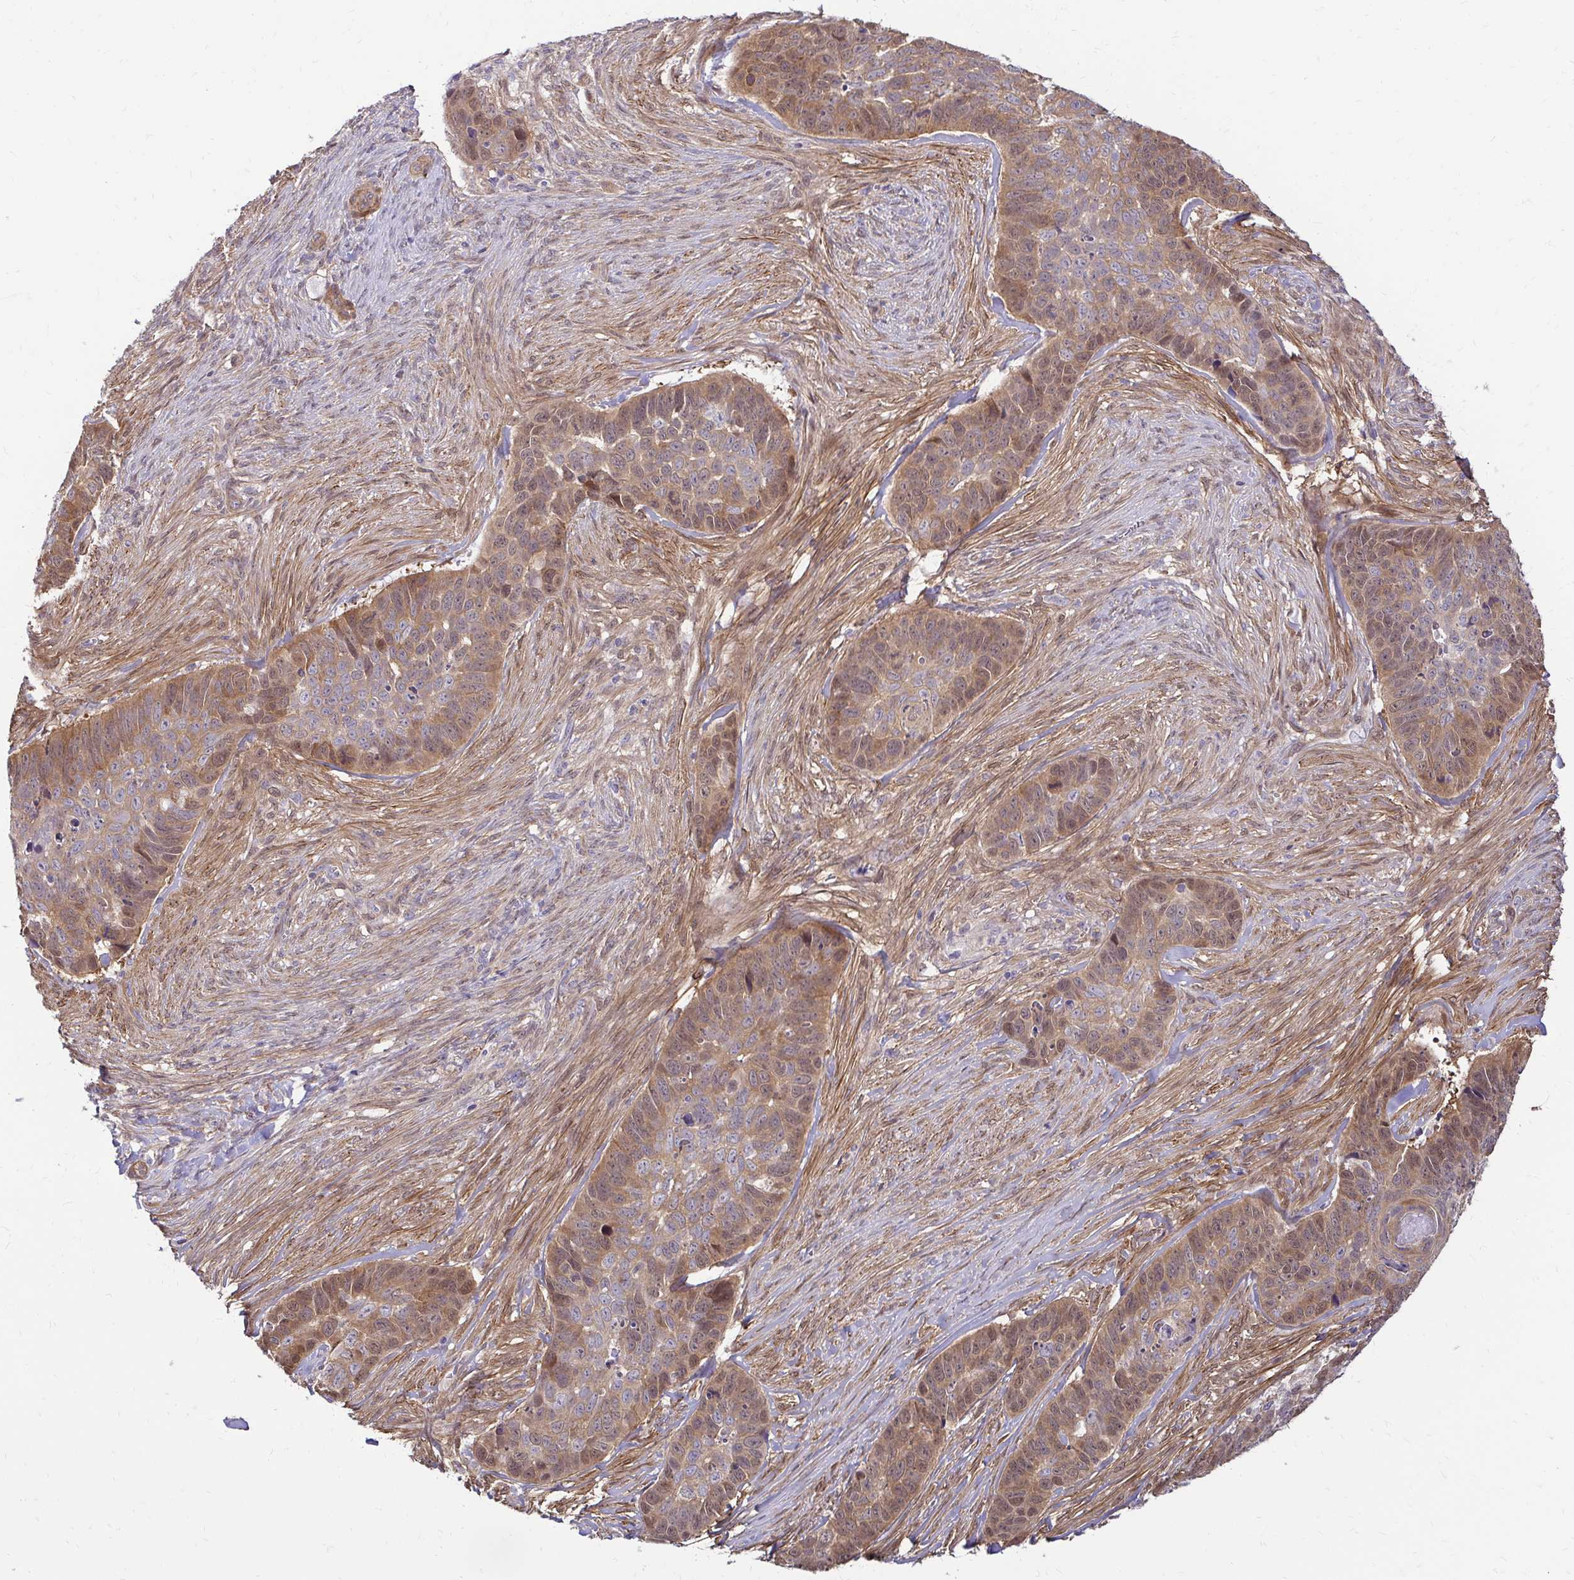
{"staining": {"intensity": "moderate", "quantity": ">75%", "location": "cytoplasmic/membranous"}, "tissue": "skin cancer", "cell_type": "Tumor cells", "image_type": "cancer", "snomed": [{"axis": "morphology", "description": "Basal cell carcinoma"}, {"axis": "topography", "description": "Skin"}], "caption": "IHC of human skin cancer (basal cell carcinoma) displays medium levels of moderate cytoplasmic/membranous expression in about >75% of tumor cells. The staining is performed using DAB (3,3'-diaminobenzidine) brown chromogen to label protein expression. The nuclei are counter-stained blue using hematoxylin.", "gene": "YAP1", "patient": {"sex": "female", "age": 82}}